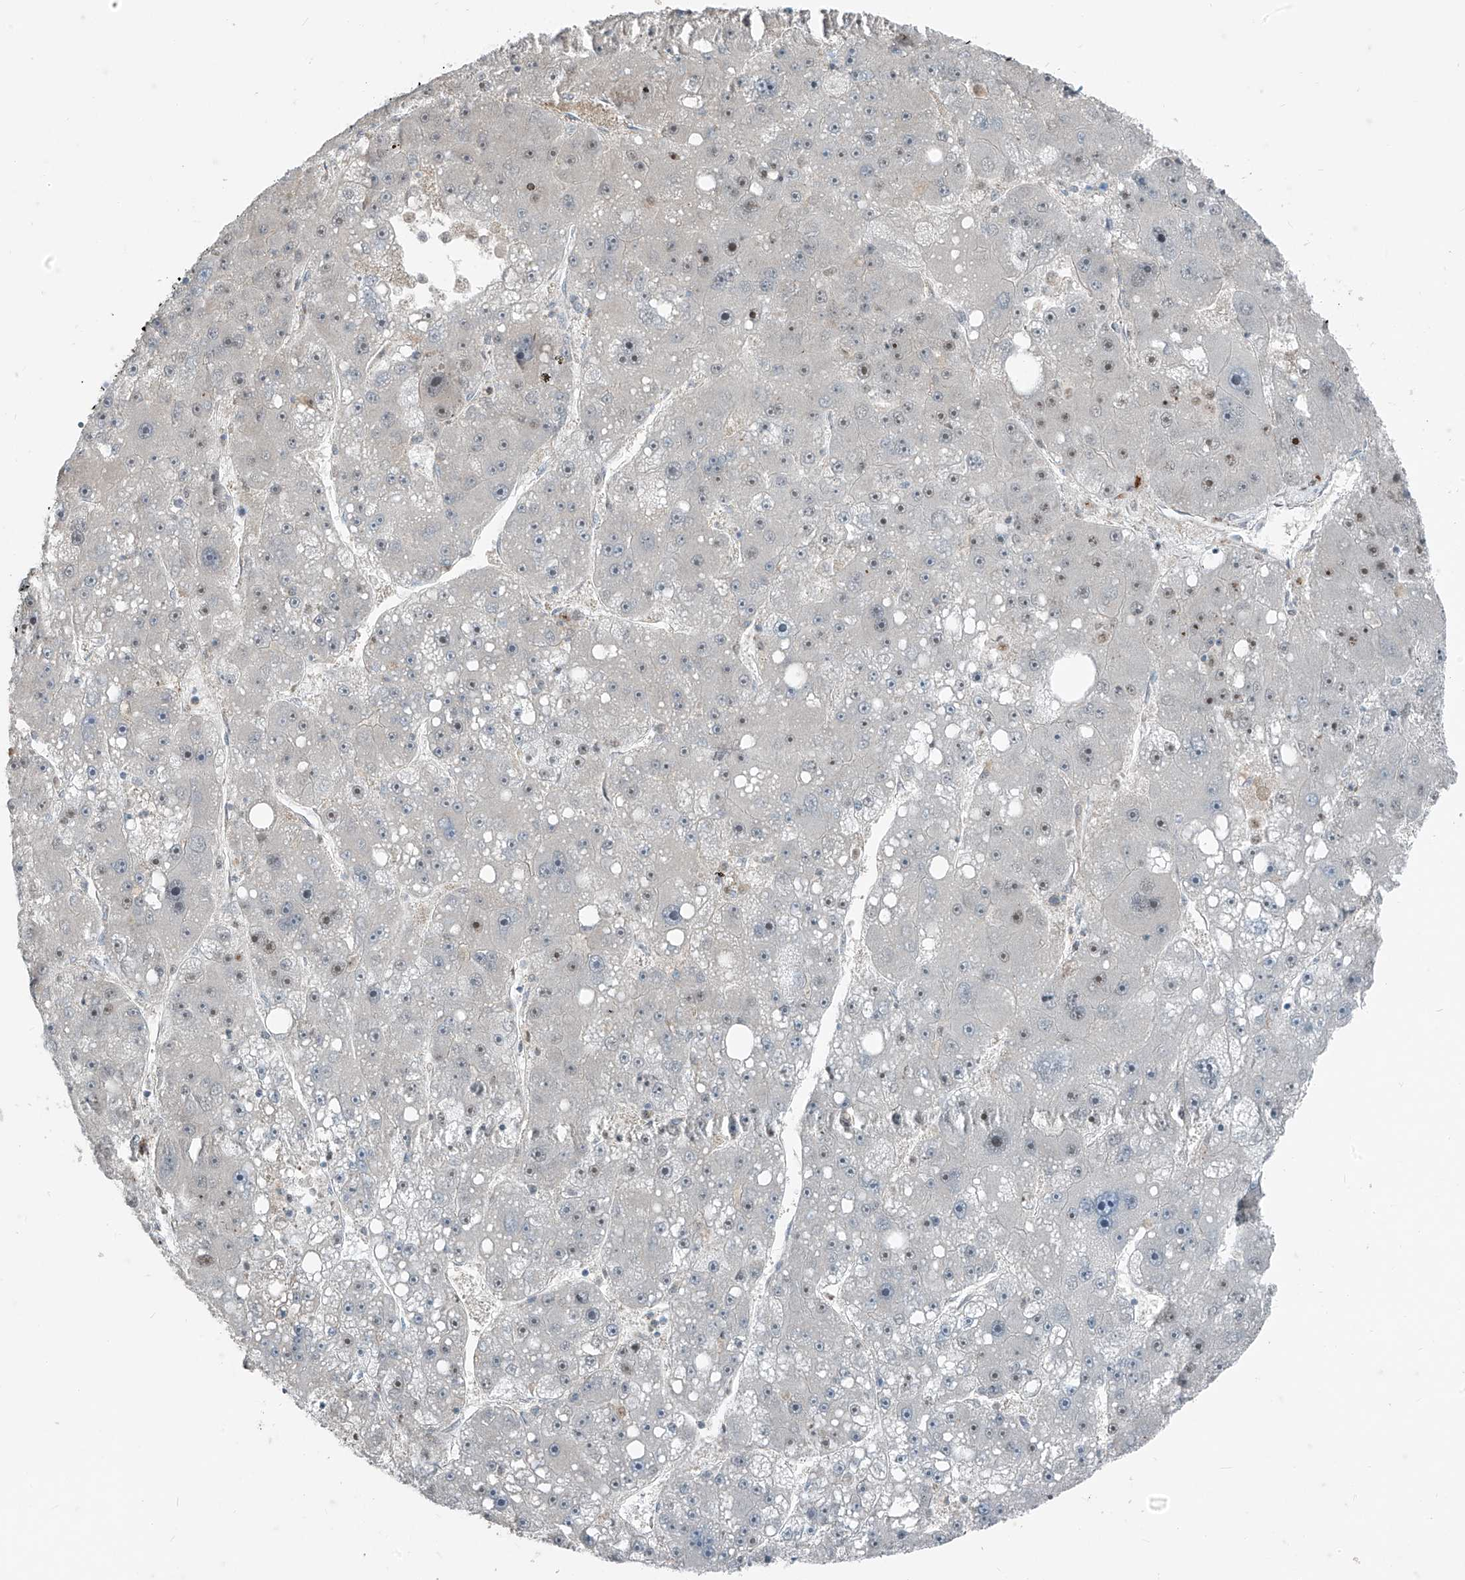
{"staining": {"intensity": "moderate", "quantity": "<25%", "location": "nuclear"}, "tissue": "liver cancer", "cell_type": "Tumor cells", "image_type": "cancer", "snomed": [{"axis": "morphology", "description": "Carcinoma, Hepatocellular, NOS"}, {"axis": "topography", "description": "Liver"}], "caption": "The histopathology image displays a brown stain indicating the presence of a protein in the nuclear of tumor cells in hepatocellular carcinoma (liver).", "gene": "PPCS", "patient": {"sex": "female", "age": 61}}